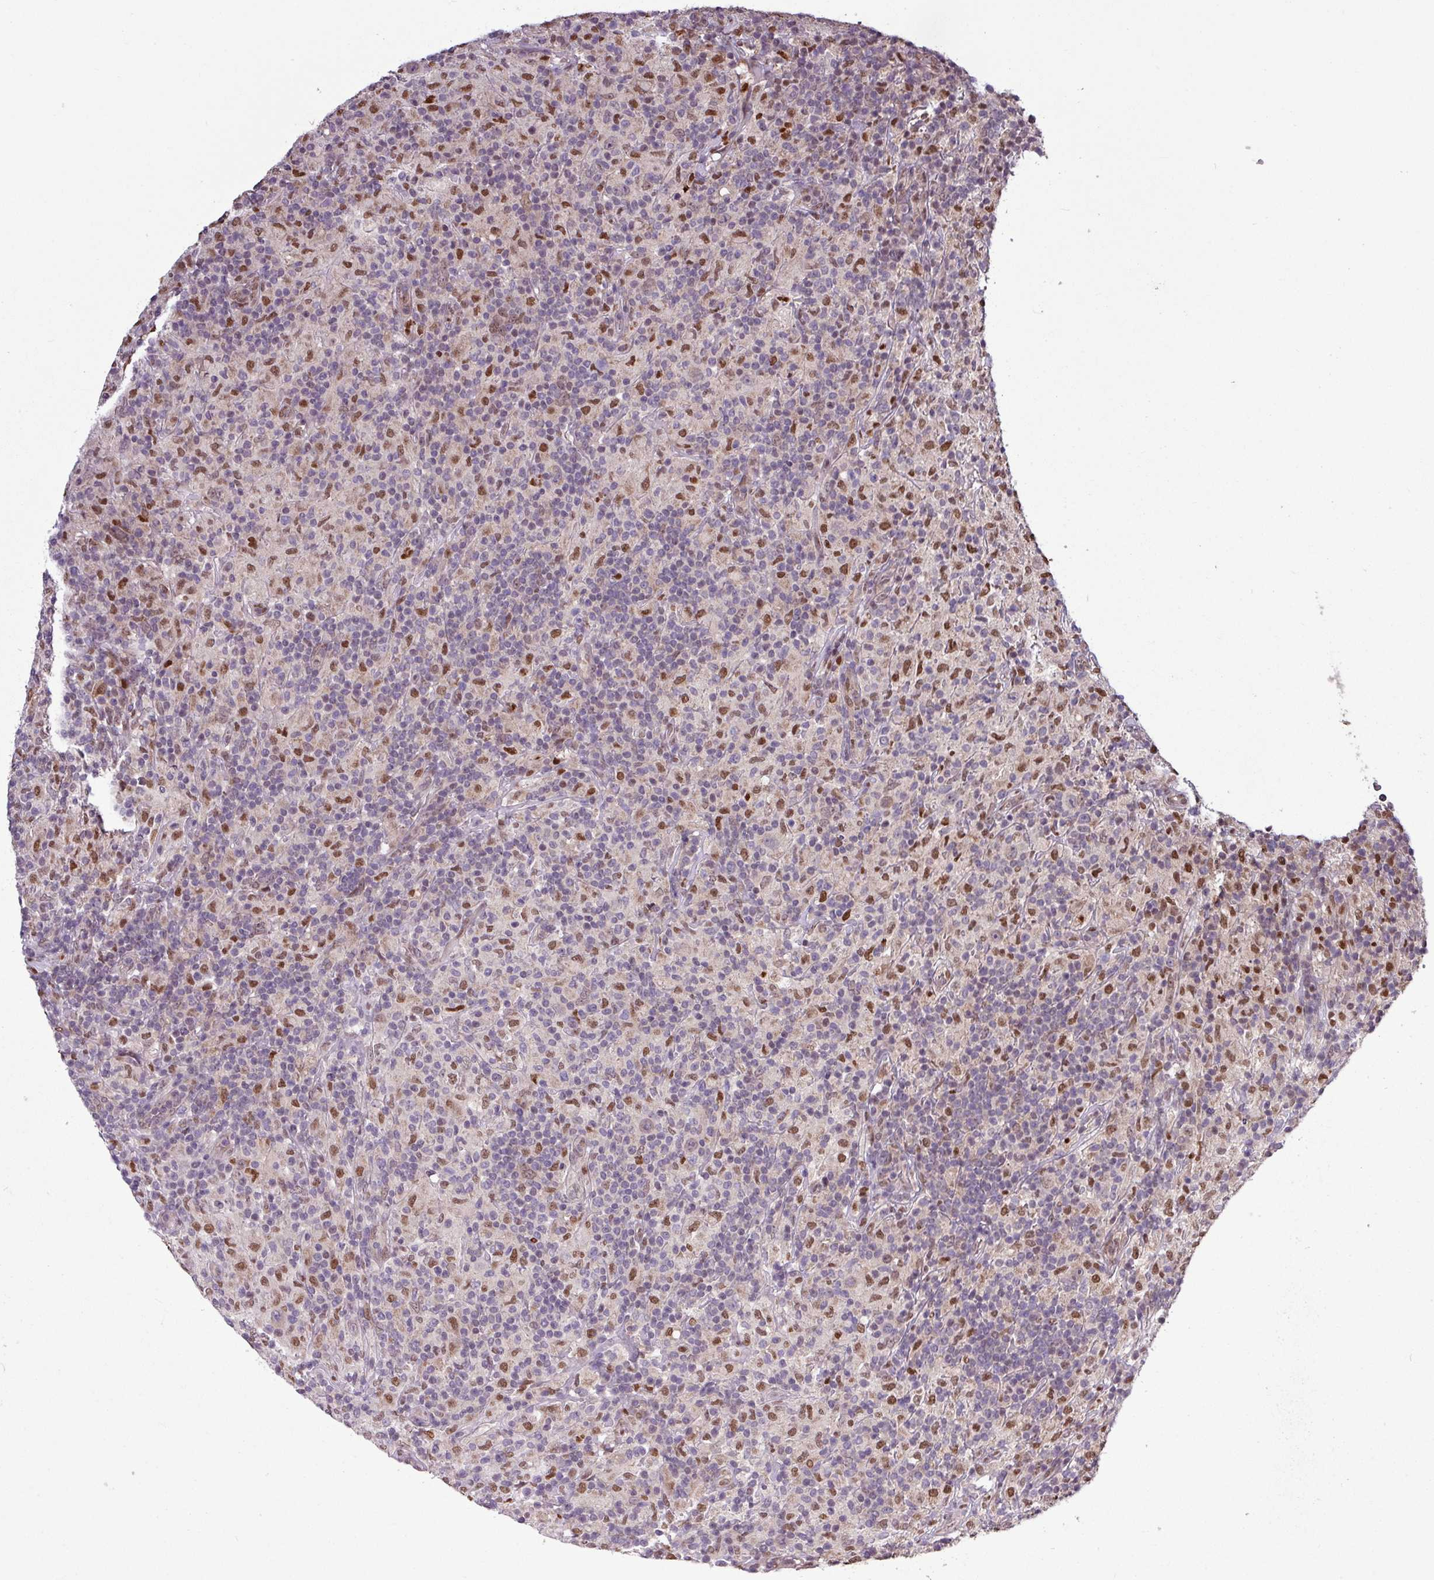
{"staining": {"intensity": "weak", "quantity": "<25%", "location": "nuclear"}, "tissue": "lymphoma", "cell_type": "Tumor cells", "image_type": "cancer", "snomed": [{"axis": "morphology", "description": "Hodgkin's disease, NOS"}, {"axis": "topography", "description": "Lymph node"}], "caption": "A high-resolution histopathology image shows IHC staining of lymphoma, which demonstrates no significant staining in tumor cells.", "gene": "SKIC2", "patient": {"sex": "male", "age": 70}}